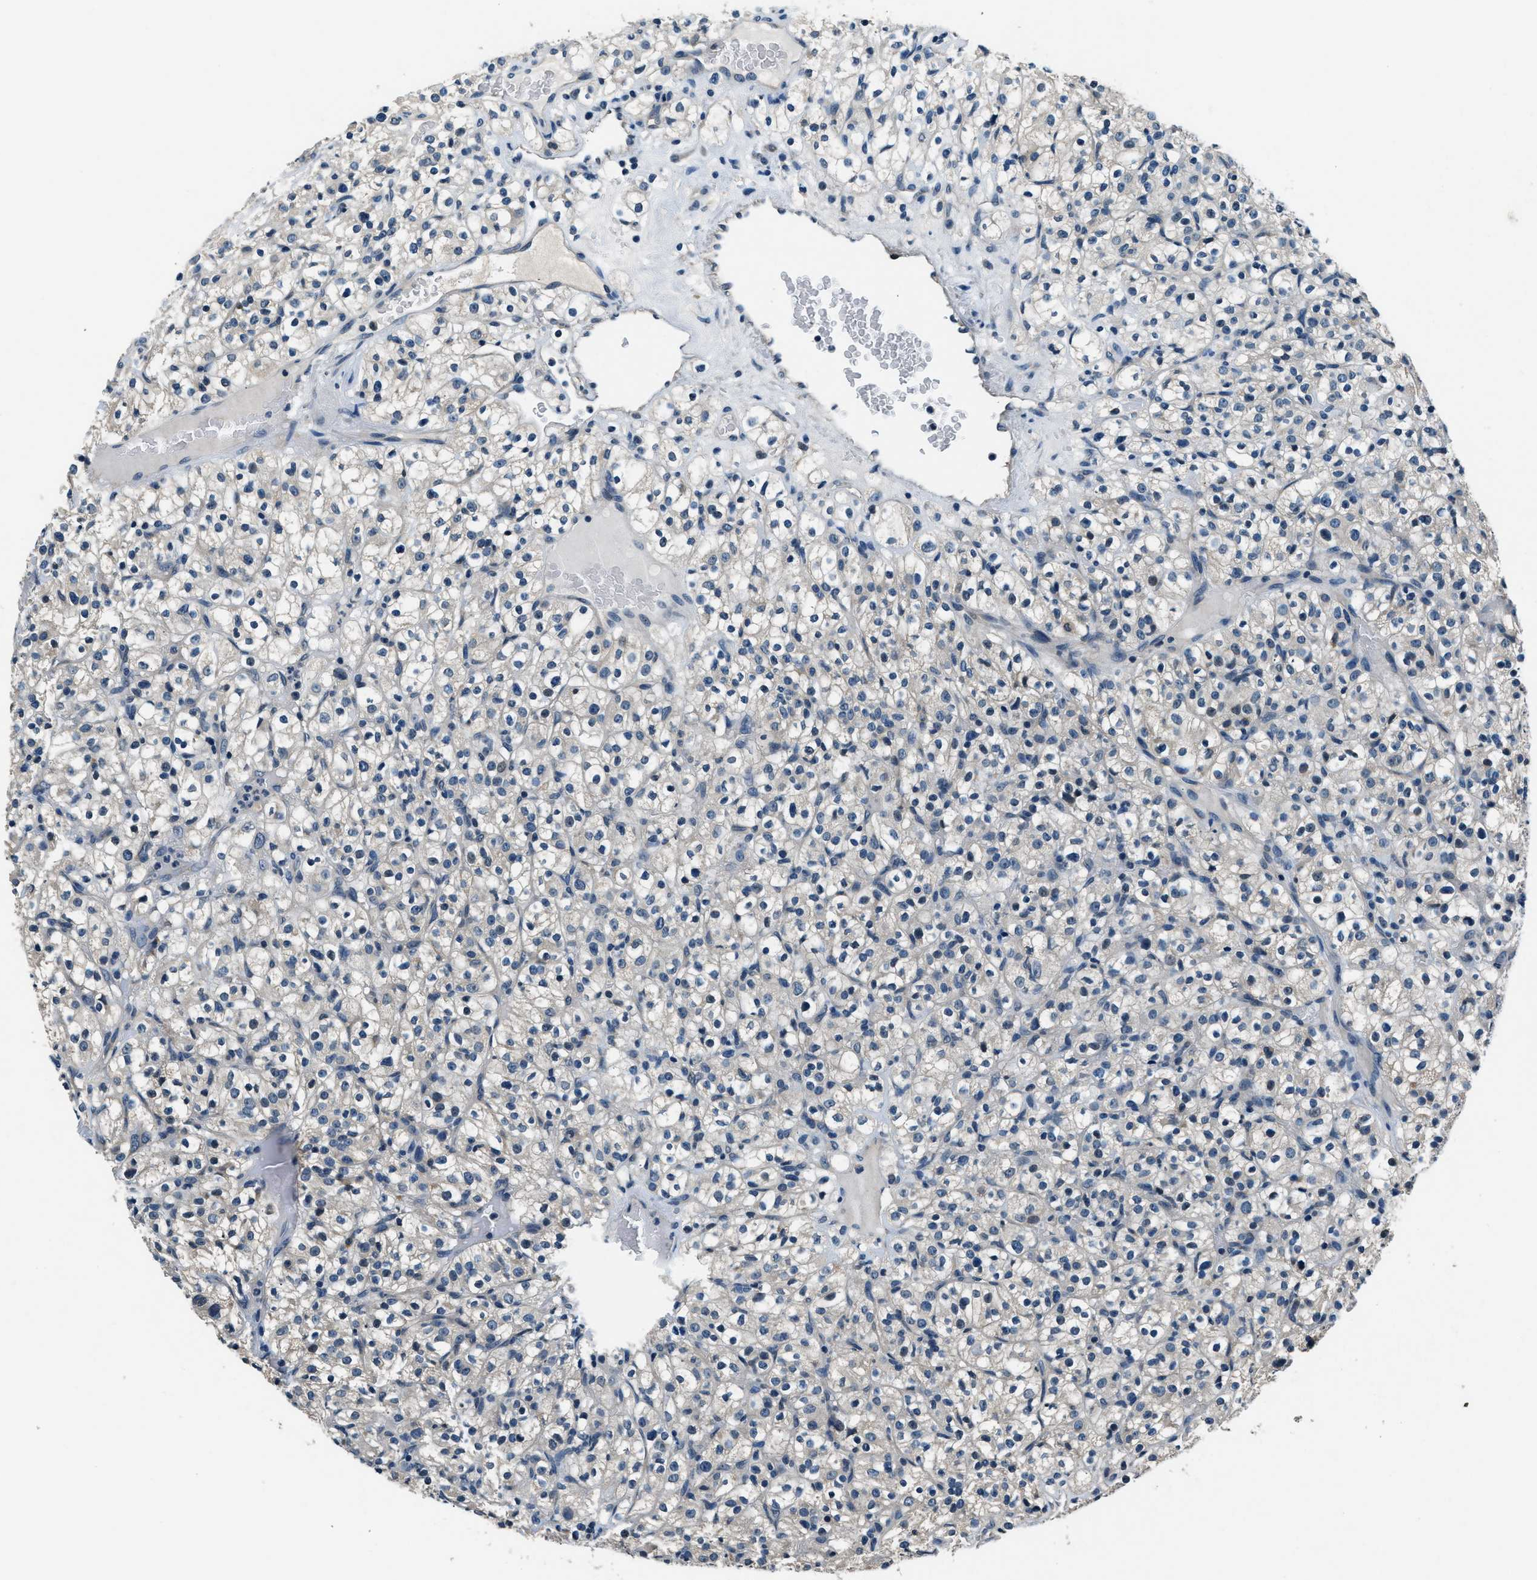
{"staining": {"intensity": "negative", "quantity": "none", "location": "none"}, "tissue": "renal cancer", "cell_type": "Tumor cells", "image_type": "cancer", "snomed": [{"axis": "morphology", "description": "Normal tissue, NOS"}, {"axis": "morphology", "description": "Adenocarcinoma, NOS"}, {"axis": "topography", "description": "Kidney"}], "caption": "Tumor cells show no significant protein positivity in renal cancer (adenocarcinoma).", "gene": "NME8", "patient": {"sex": "female", "age": 72}}